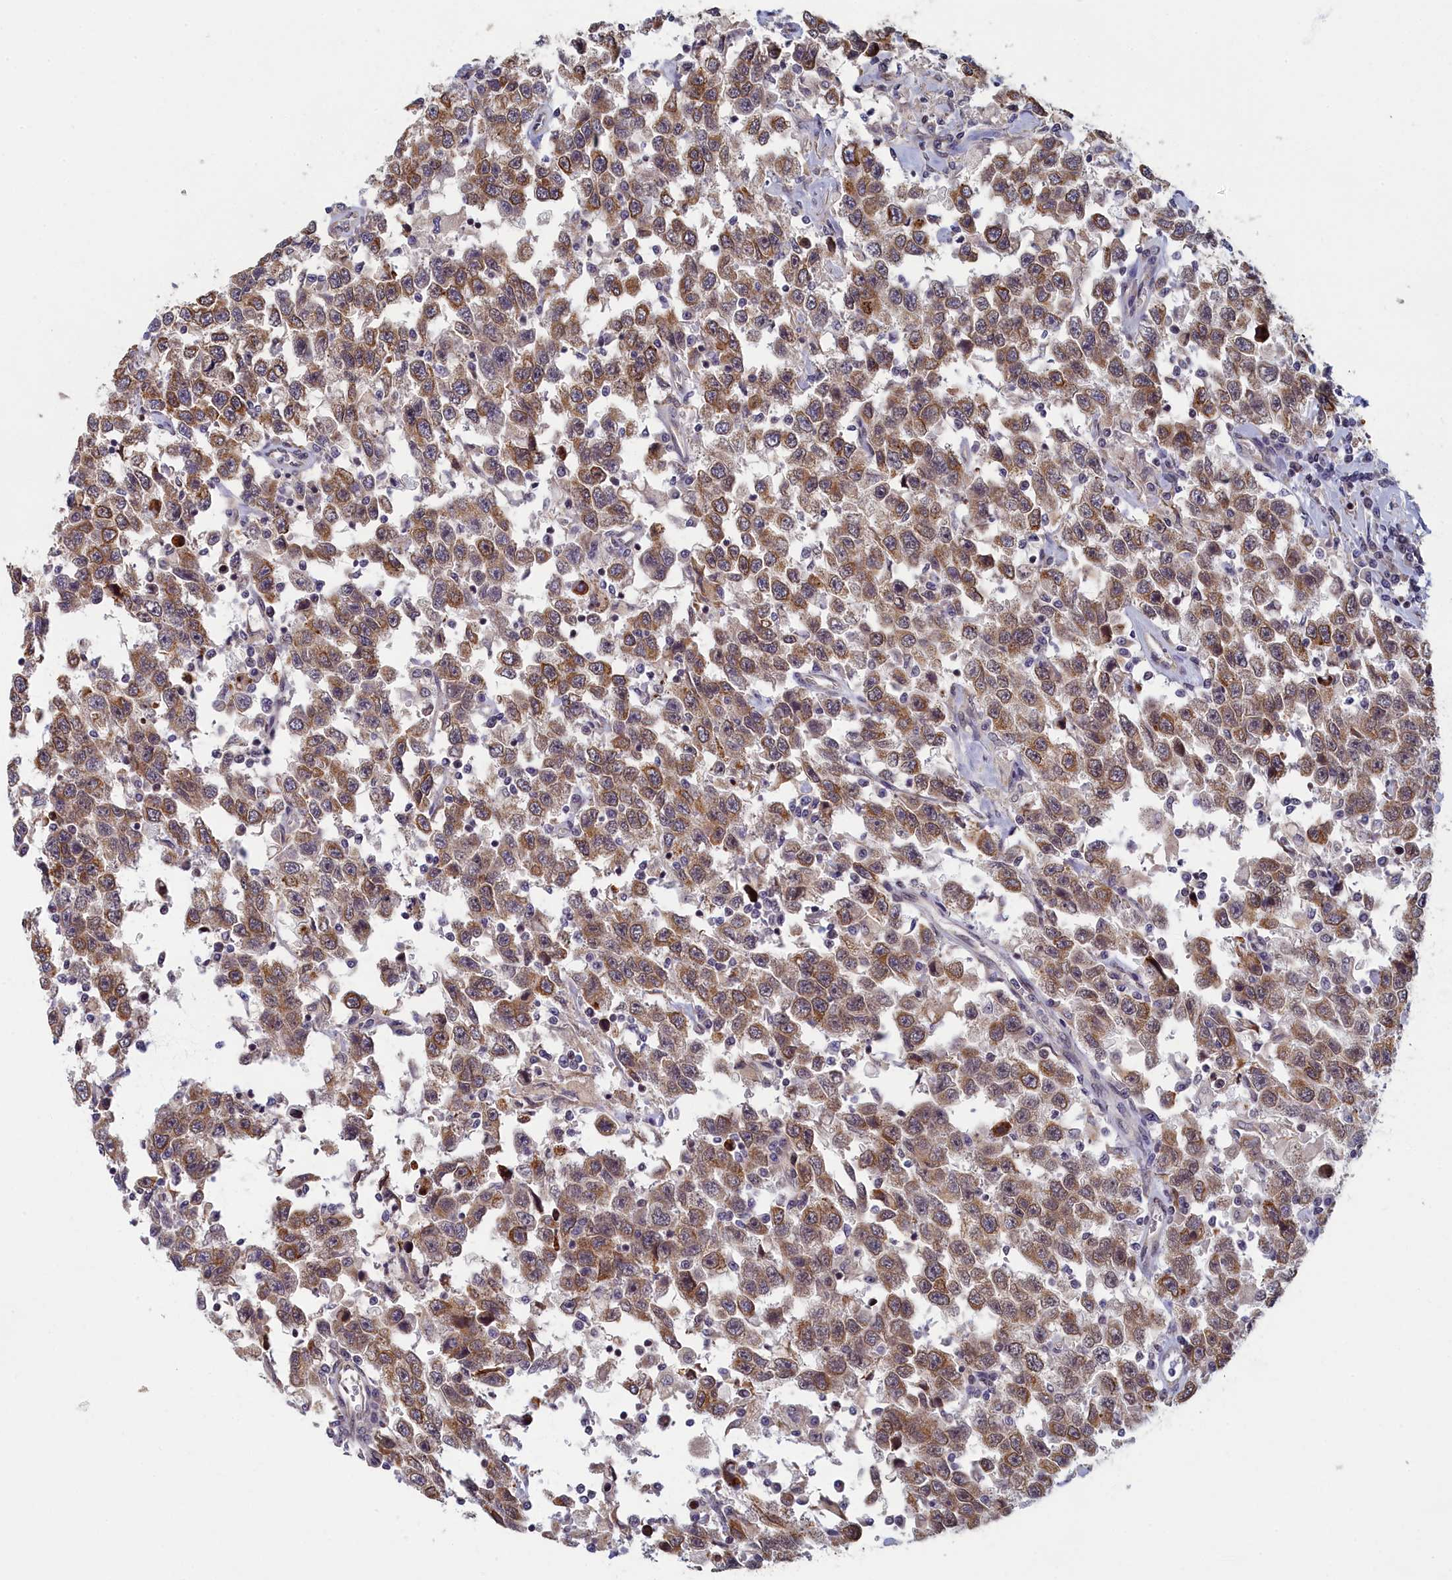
{"staining": {"intensity": "moderate", "quantity": ">75%", "location": "cytoplasmic/membranous"}, "tissue": "testis cancer", "cell_type": "Tumor cells", "image_type": "cancer", "snomed": [{"axis": "morphology", "description": "Seminoma, NOS"}, {"axis": "topography", "description": "Testis"}], "caption": "Seminoma (testis) was stained to show a protein in brown. There is medium levels of moderate cytoplasmic/membranous positivity in about >75% of tumor cells.", "gene": "DNAJC17", "patient": {"sex": "male", "age": 41}}